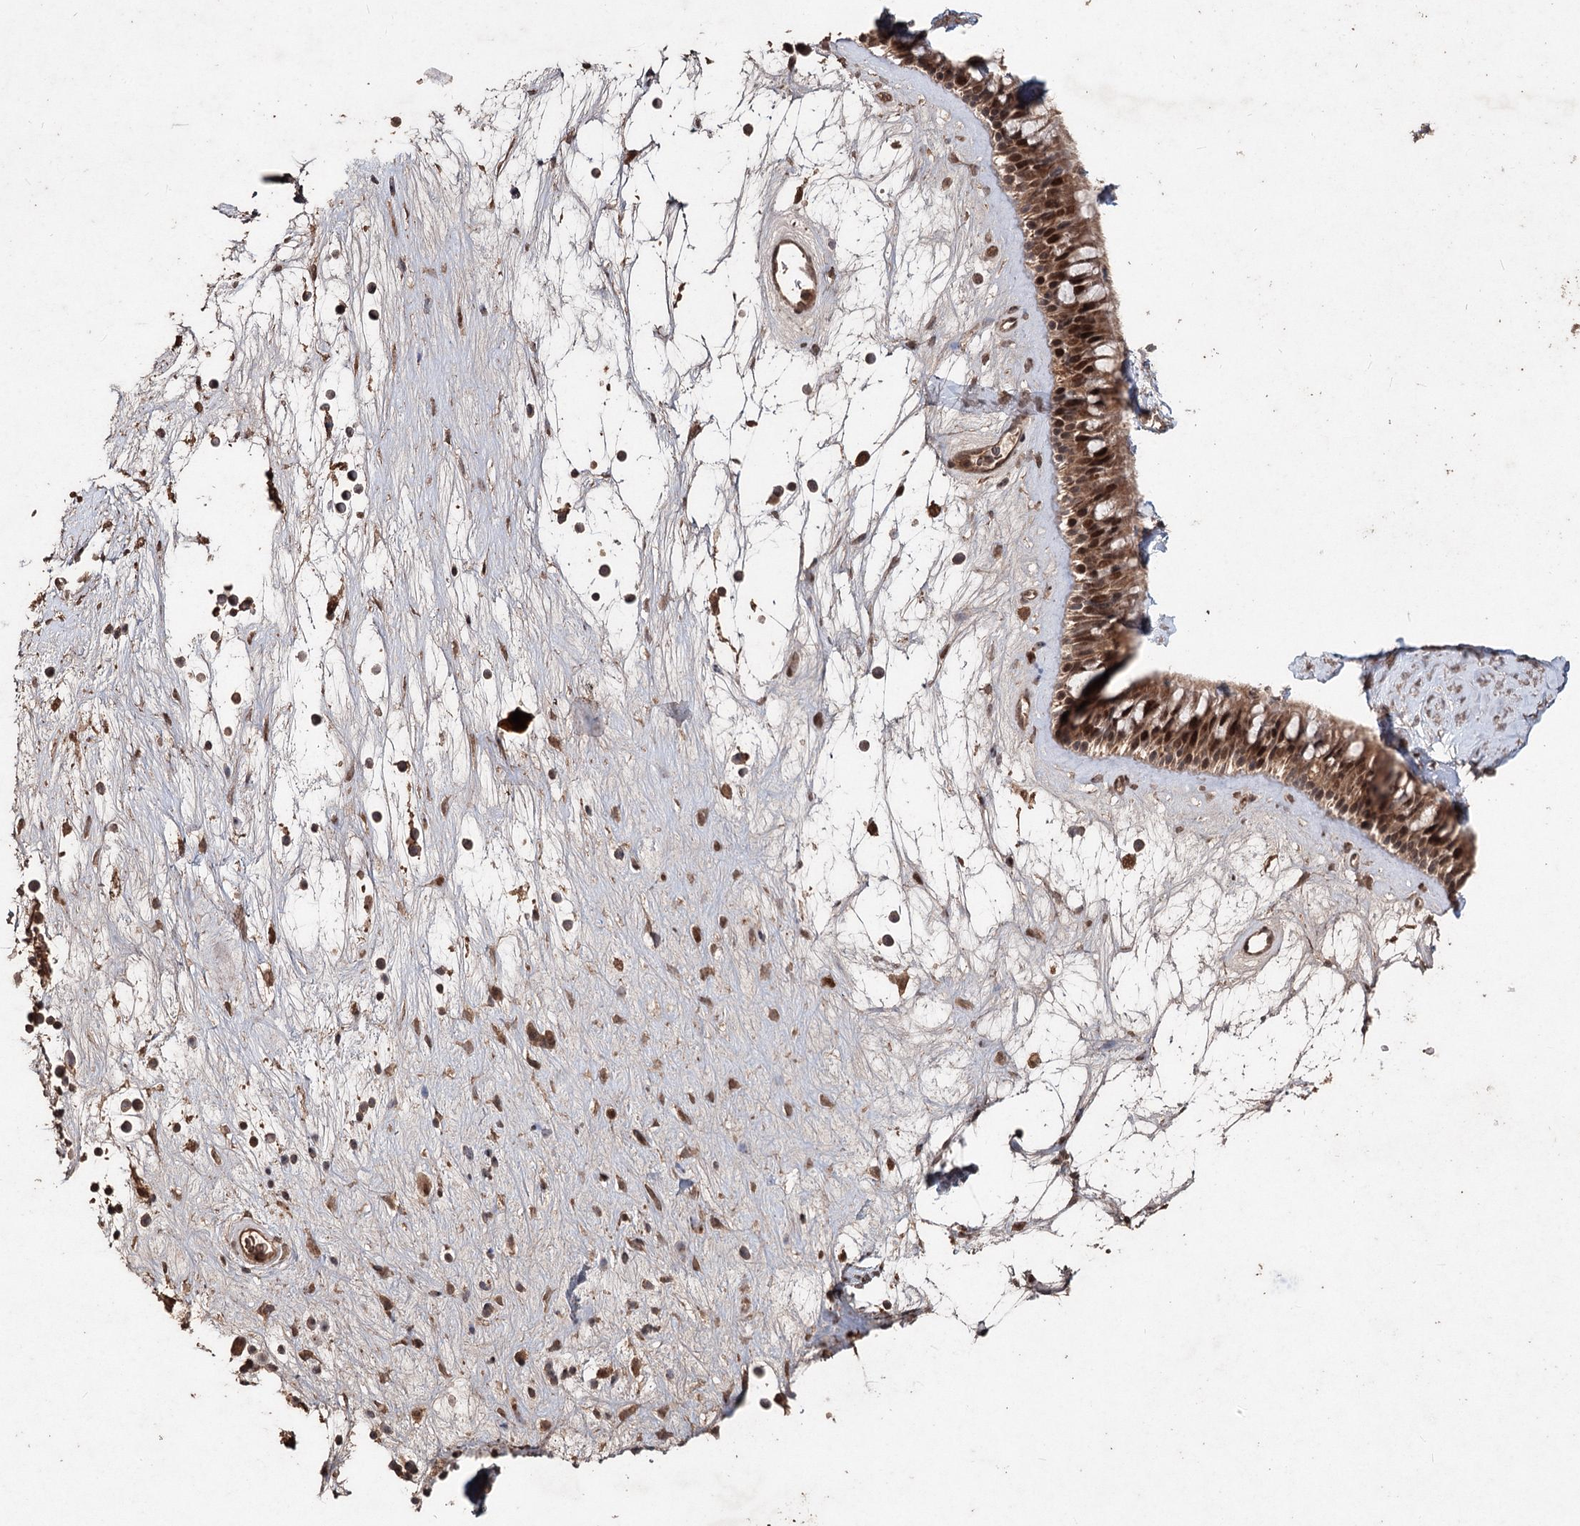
{"staining": {"intensity": "moderate", "quantity": ">75%", "location": "cytoplasmic/membranous,nuclear"}, "tissue": "nasopharynx", "cell_type": "Respiratory epithelial cells", "image_type": "normal", "snomed": [{"axis": "morphology", "description": "Normal tissue, NOS"}, {"axis": "topography", "description": "Nasopharynx"}], "caption": "Approximately >75% of respiratory epithelial cells in unremarkable human nasopharynx exhibit moderate cytoplasmic/membranous,nuclear protein expression as visualized by brown immunohistochemical staining.", "gene": "FBXO7", "patient": {"sex": "male", "age": 64}}